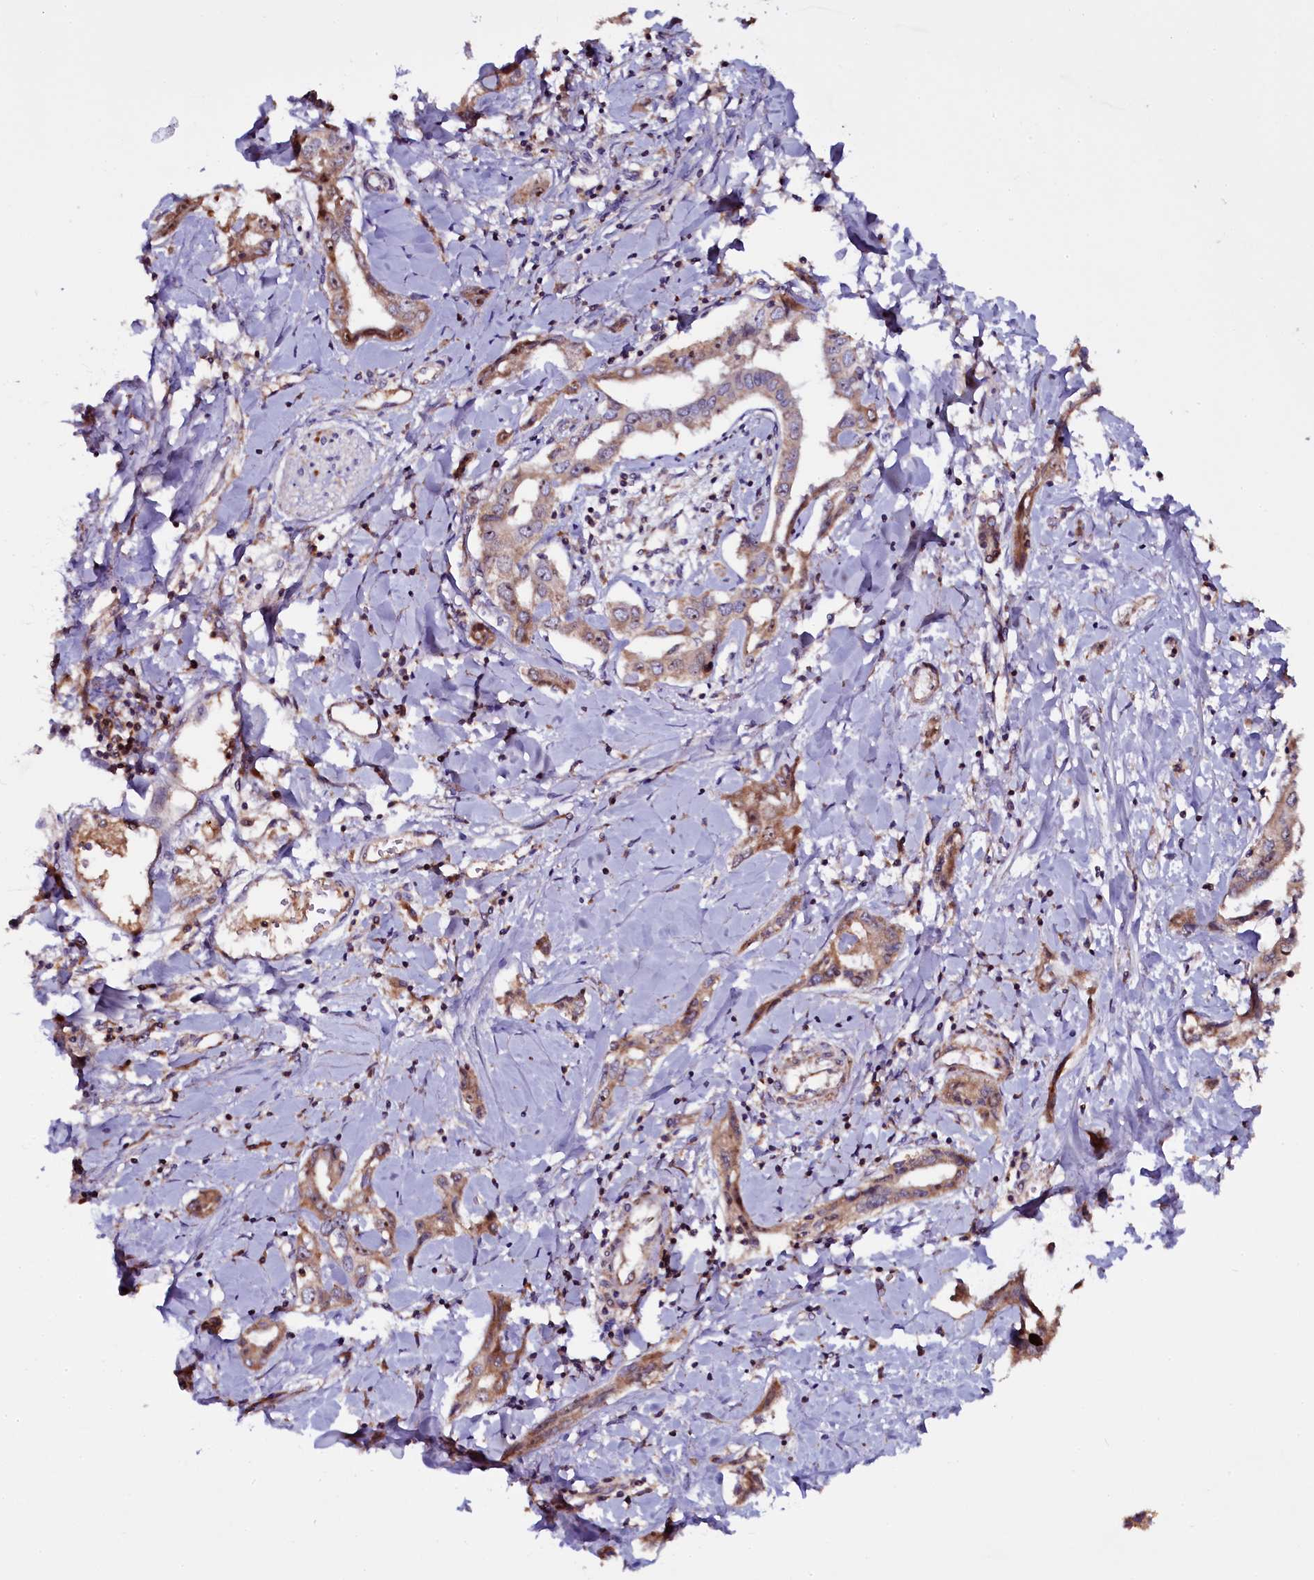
{"staining": {"intensity": "moderate", "quantity": ">75%", "location": "cytoplasmic/membranous"}, "tissue": "liver cancer", "cell_type": "Tumor cells", "image_type": "cancer", "snomed": [{"axis": "morphology", "description": "Cholangiocarcinoma"}, {"axis": "topography", "description": "Liver"}], "caption": "Liver cancer (cholangiocarcinoma) stained with DAB immunohistochemistry (IHC) demonstrates medium levels of moderate cytoplasmic/membranous positivity in about >75% of tumor cells. (DAB = brown stain, brightfield microscopy at high magnification).", "gene": "NAA80", "patient": {"sex": "male", "age": 59}}